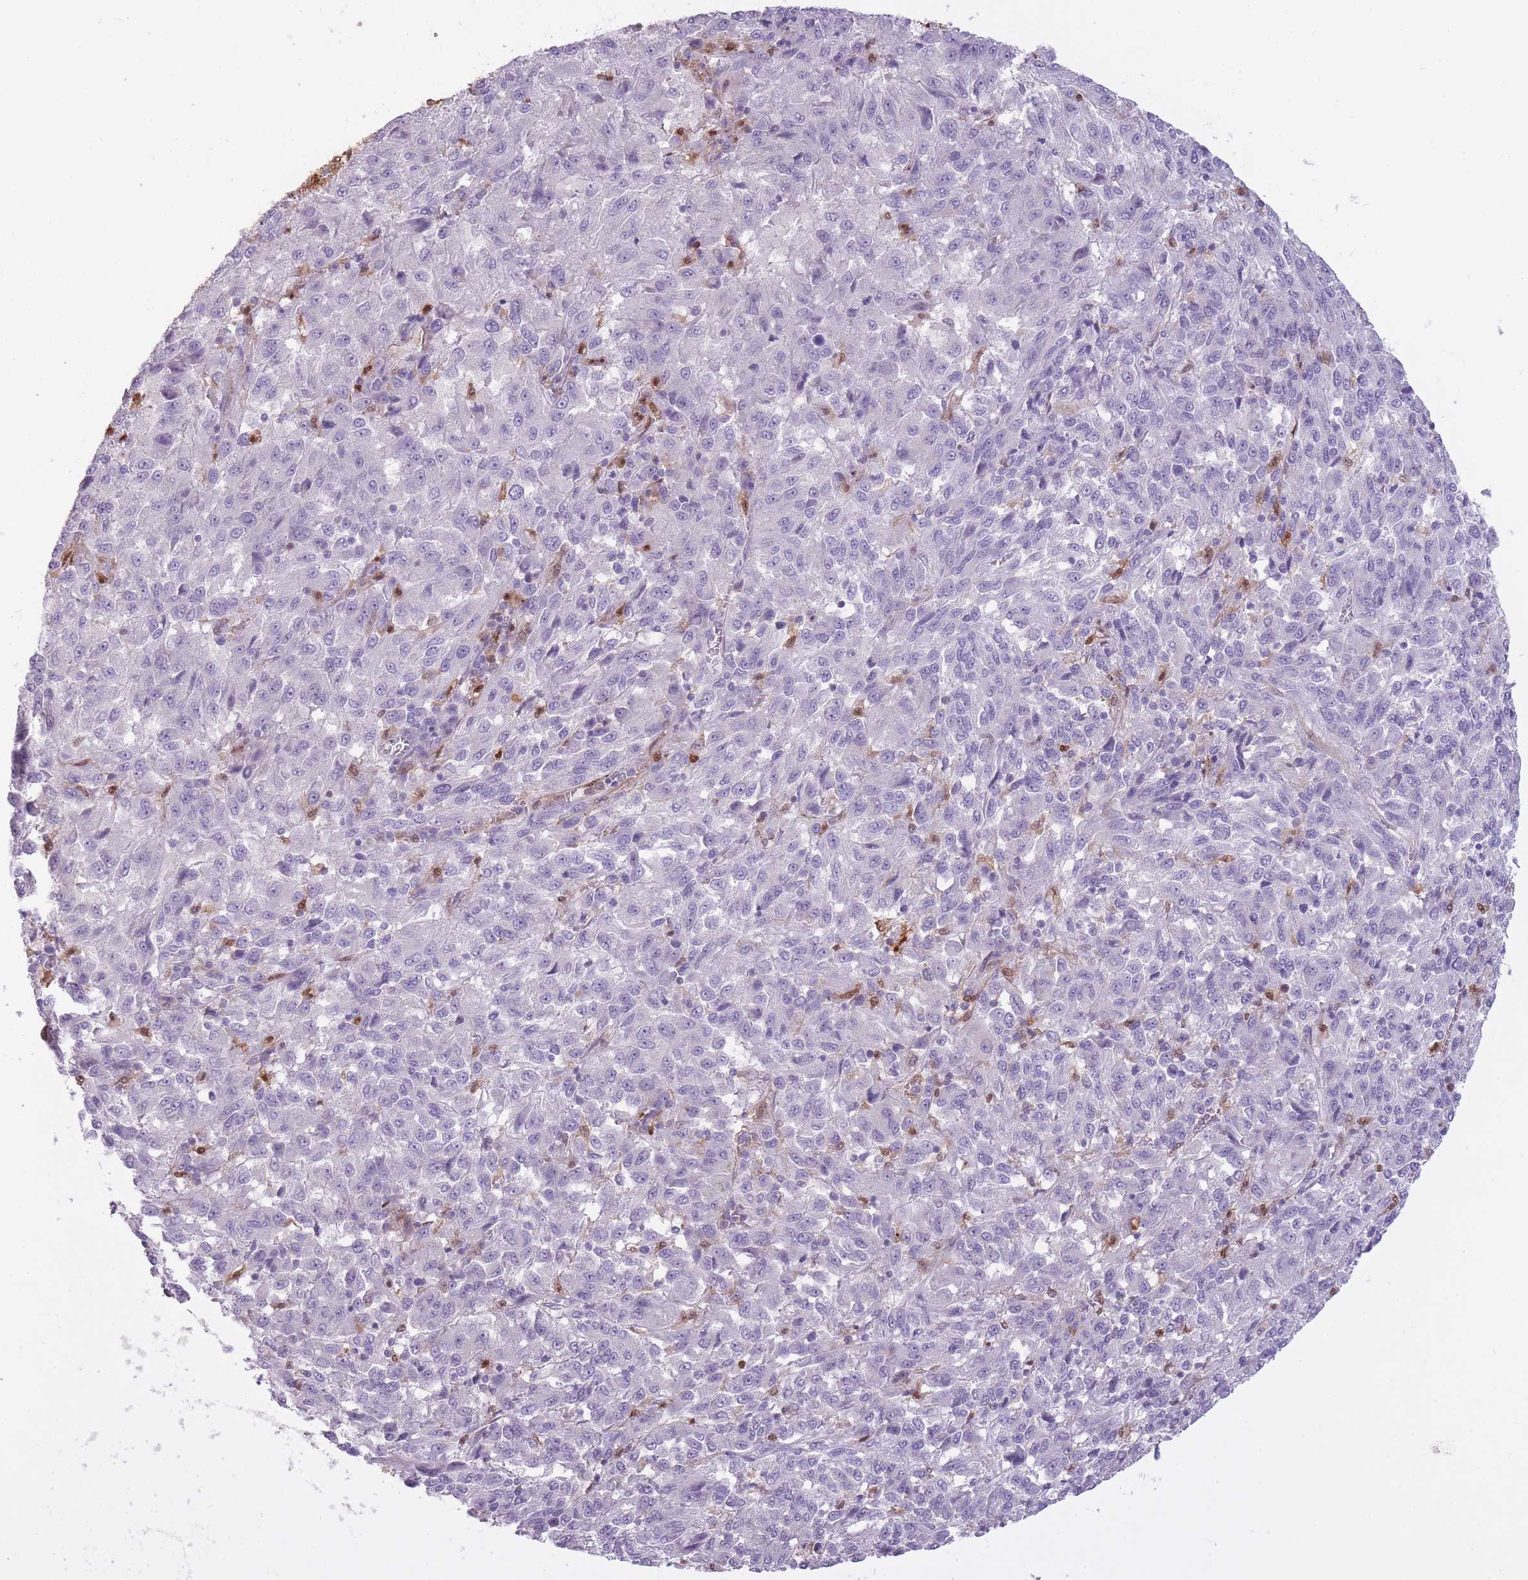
{"staining": {"intensity": "negative", "quantity": "none", "location": "none"}, "tissue": "melanoma", "cell_type": "Tumor cells", "image_type": "cancer", "snomed": [{"axis": "morphology", "description": "Malignant melanoma, Metastatic site"}, {"axis": "topography", "description": "Lung"}], "caption": "Malignant melanoma (metastatic site) was stained to show a protein in brown. There is no significant positivity in tumor cells.", "gene": "LGALS9", "patient": {"sex": "male", "age": 64}}